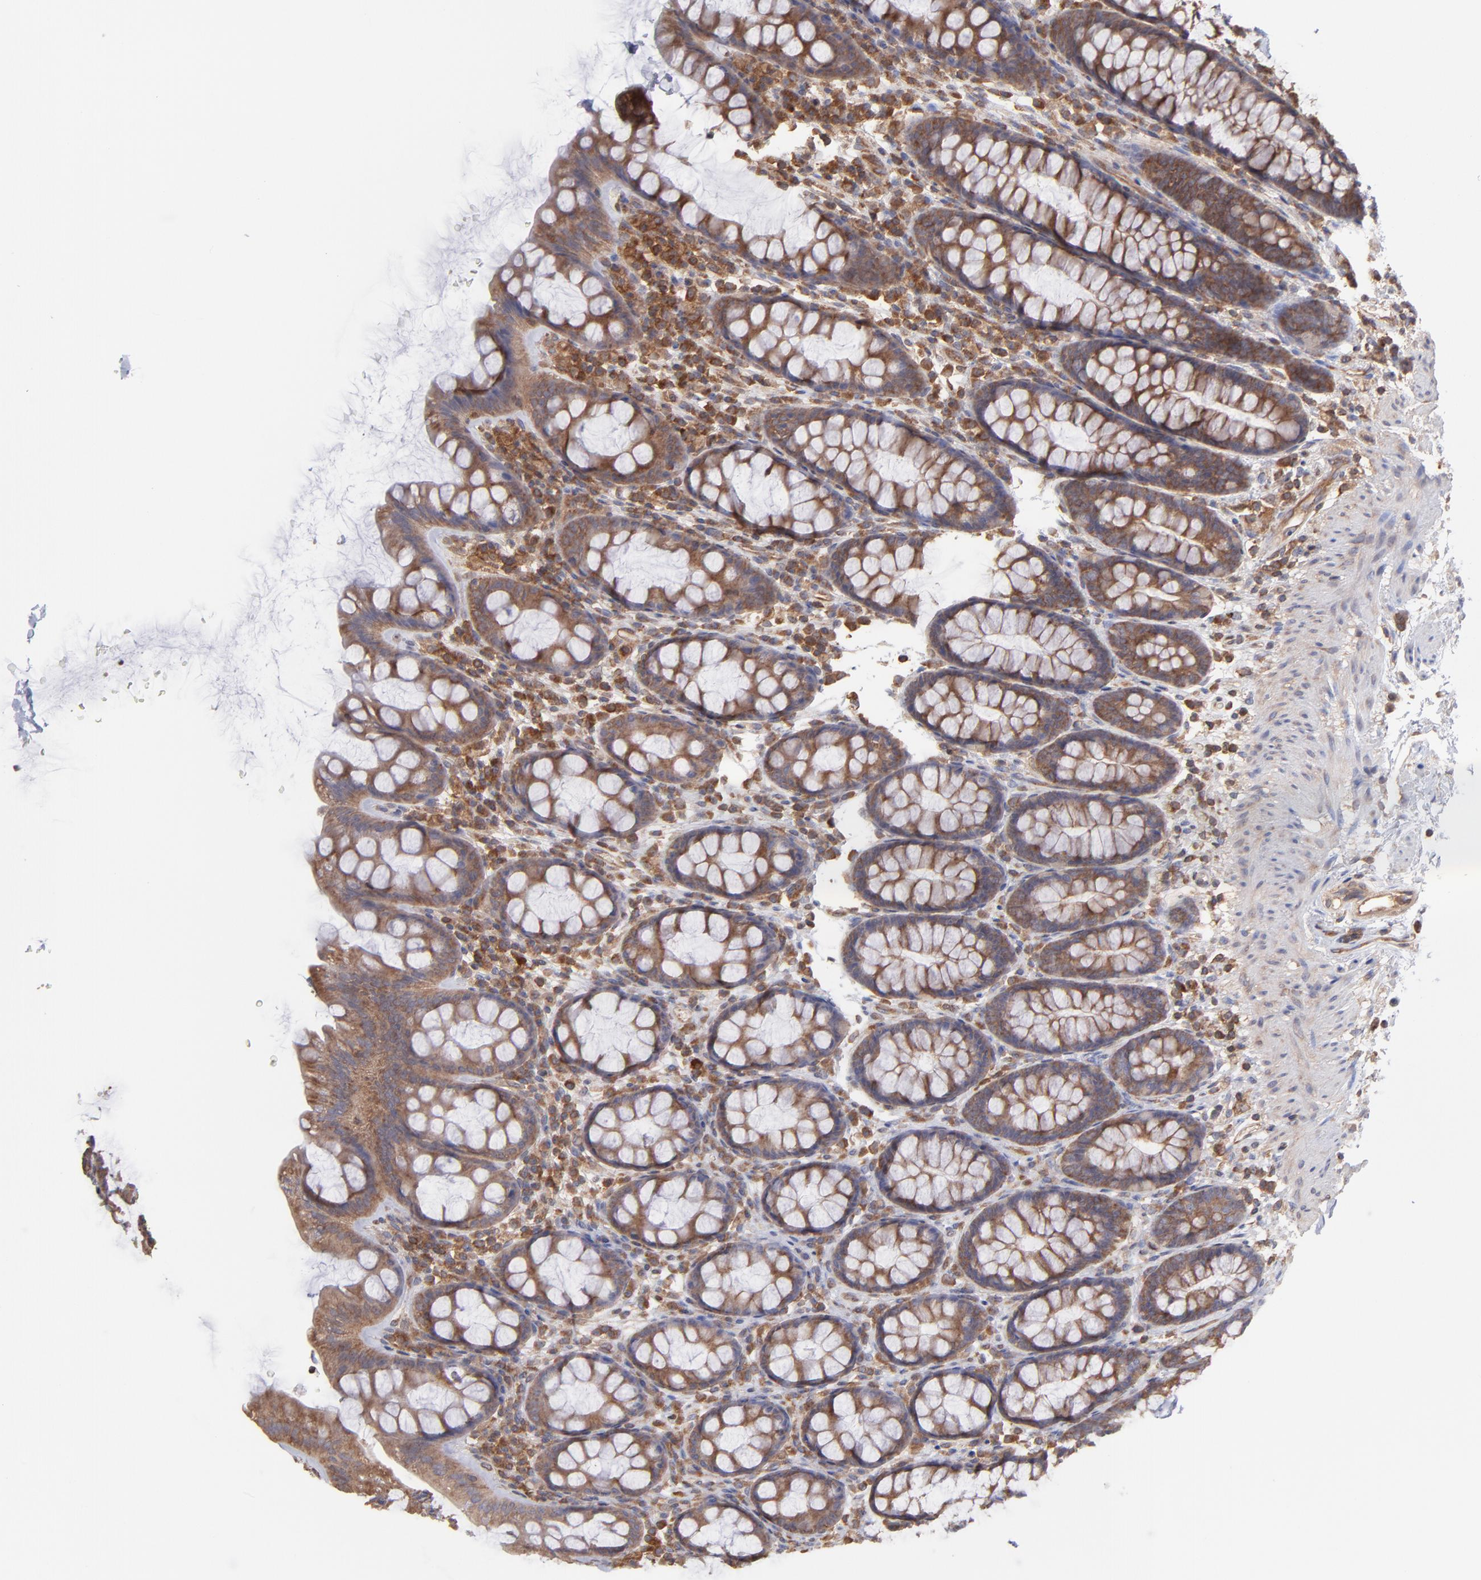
{"staining": {"intensity": "moderate", "quantity": ">75%", "location": "cytoplasmic/membranous"}, "tissue": "rectum", "cell_type": "Glandular cells", "image_type": "normal", "snomed": [{"axis": "morphology", "description": "Normal tissue, NOS"}, {"axis": "topography", "description": "Rectum"}], "caption": "Immunohistochemistry staining of benign rectum, which reveals medium levels of moderate cytoplasmic/membranous positivity in approximately >75% of glandular cells indicating moderate cytoplasmic/membranous protein expression. The staining was performed using DAB (brown) for protein detection and nuclei were counterstained in hematoxylin (blue).", "gene": "MAPRE1", "patient": {"sex": "male", "age": 92}}